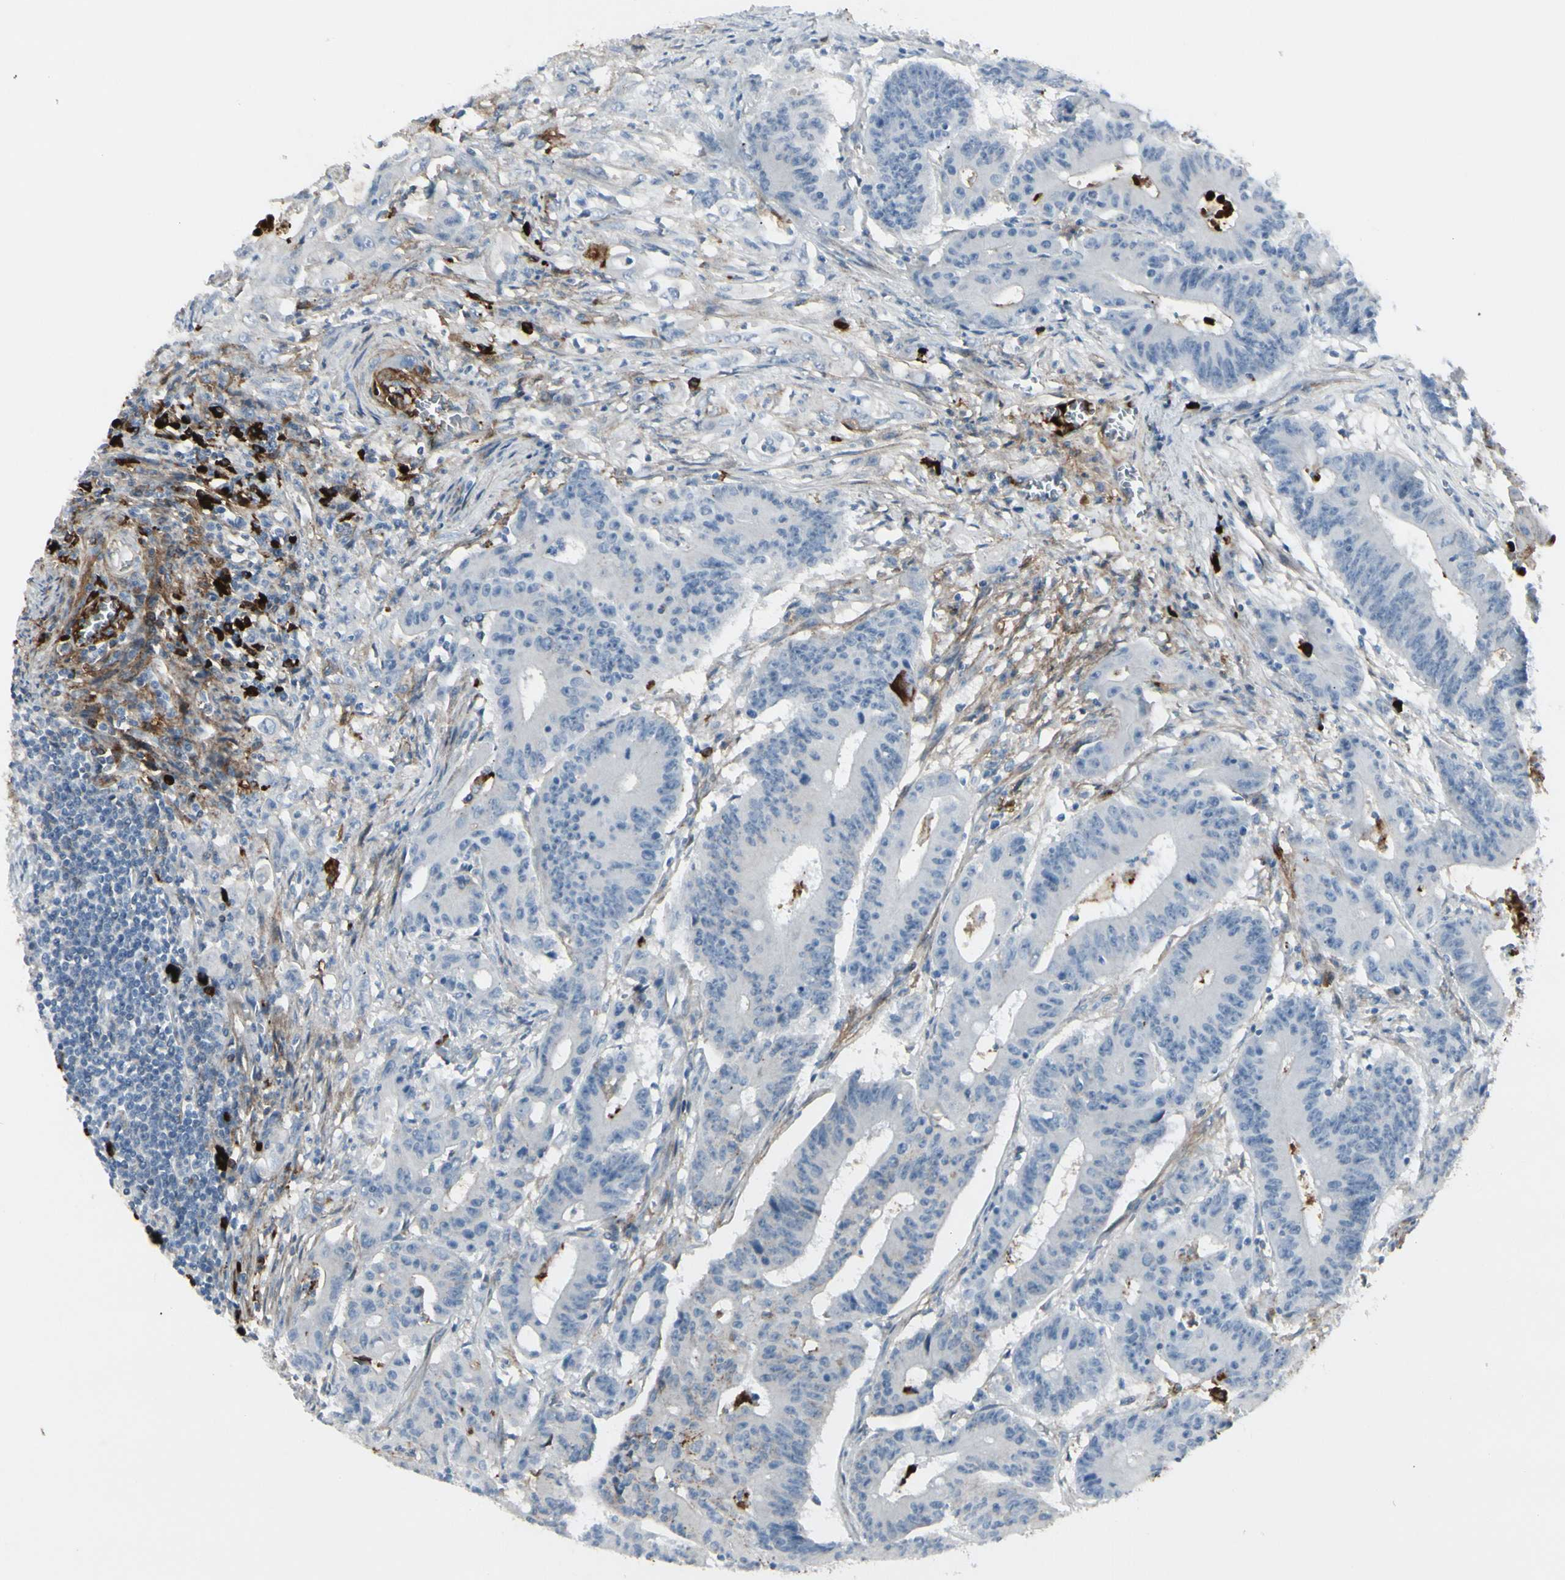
{"staining": {"intensity": "negative", "quantity": "none", "location": "none"}, "tissue": "colorectal cancer", "cell_type": "Tumor cells", "image_type": "cancer", "snomed": [{"axis": "morphology", "description": "Adenocarcinoma, NOS"}, {"axis": "topography", "description": "Colon"}], "caption": "Colorectal cancer stained for a protein using IHC shows no staining tumor cells.", "gene": "IGHG1", "patient": {"sex": "male", "age": 45}}